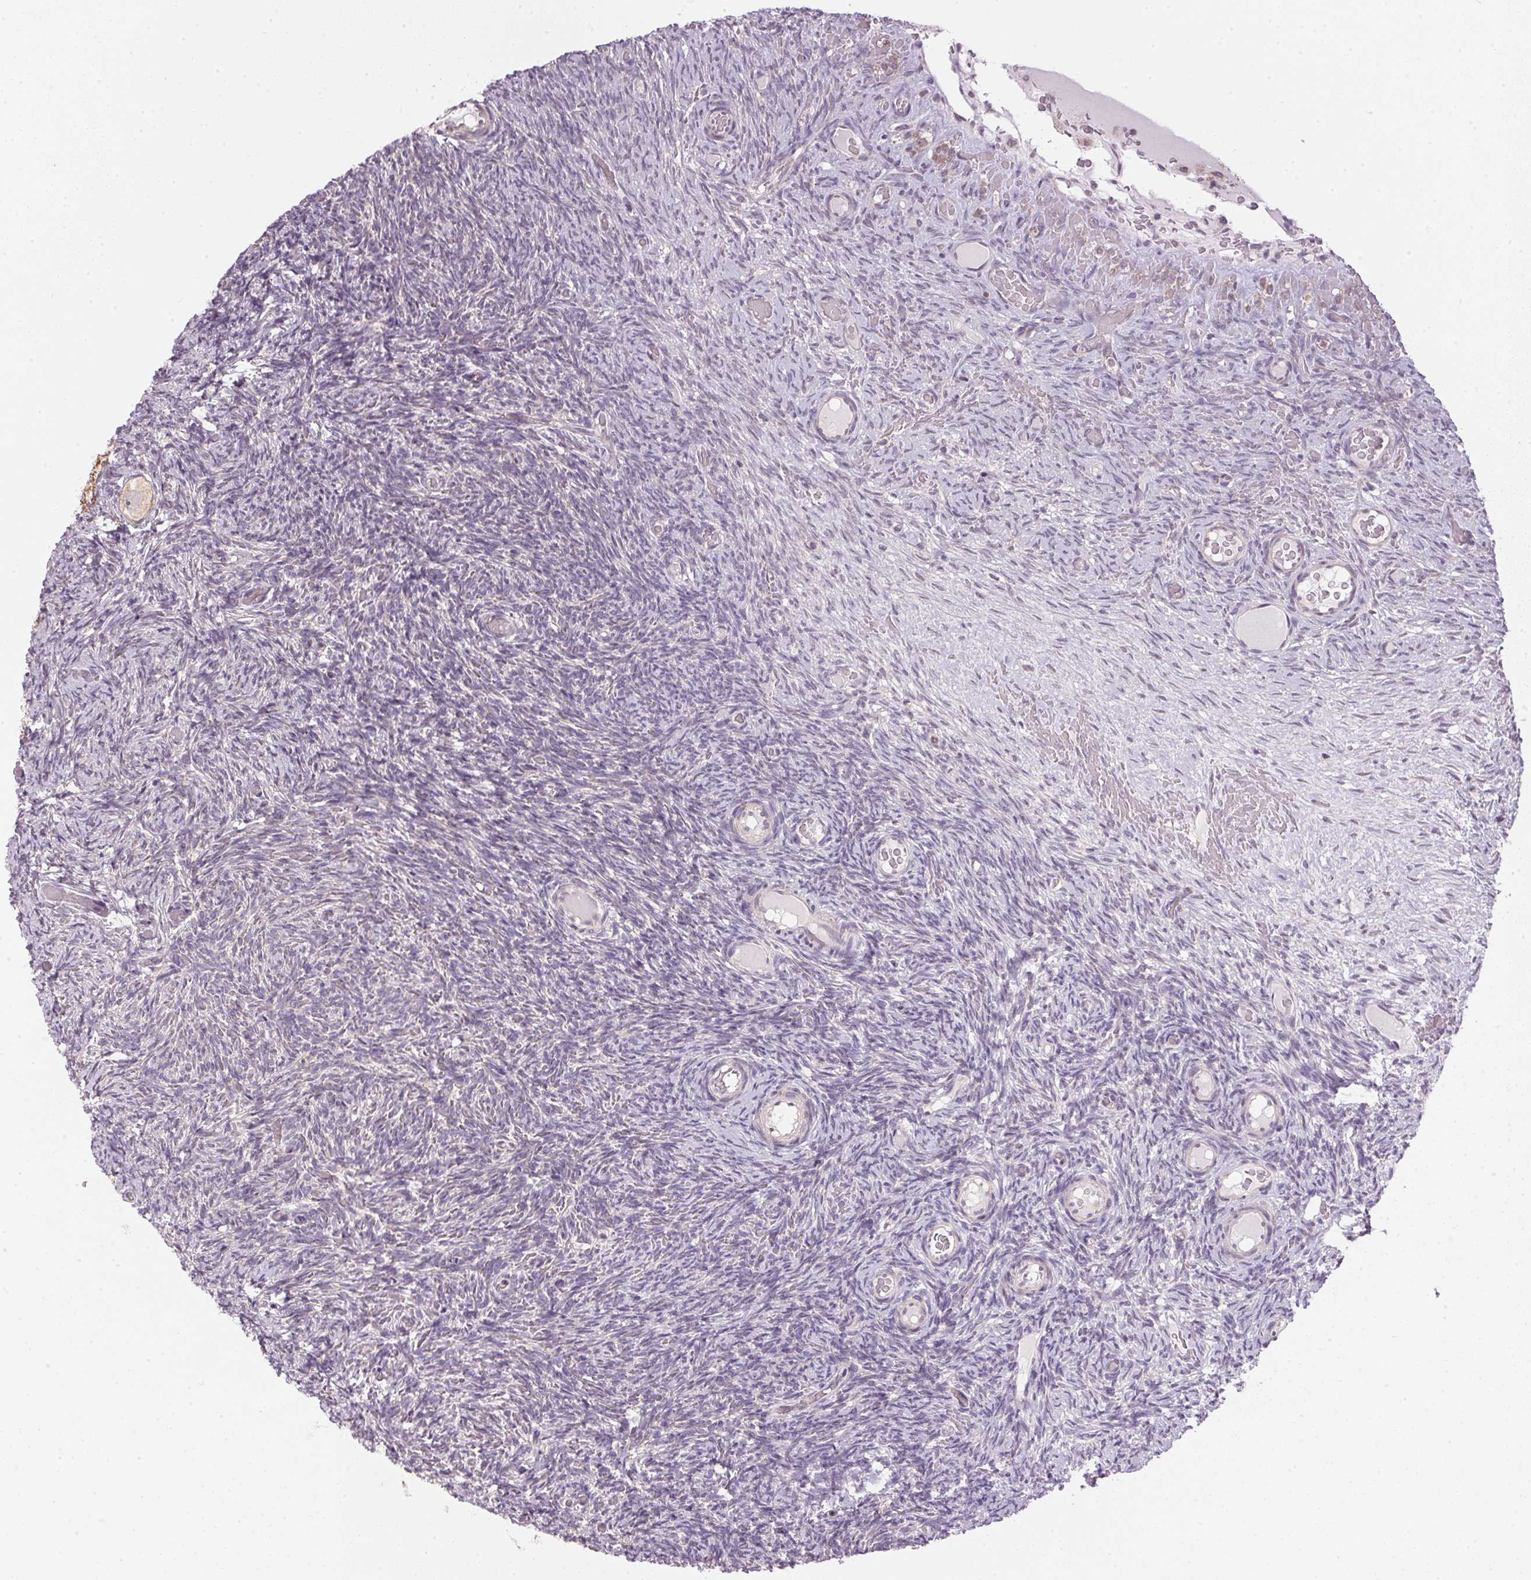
{"staining": {"intensity": "weak", "quantity": "<25%", "location": "cytoplasmic/membranous"}, "tissue": "ovary", "cell_type": "Ovarian stroma cells", "image_type": "normal", "snomed": [{"axis": "morphology", "description": "Normal tissue, NOS"}, {"axis": "topography", "description": "Ovary"}], "caption": "A high-resolution photomicrograph shows IHC staining of unremarkable ovary, which reveals no significant staining in ovarian stroma cells.", "gene": "SC5D", "patient": {"sex": "female", "age": 34}}